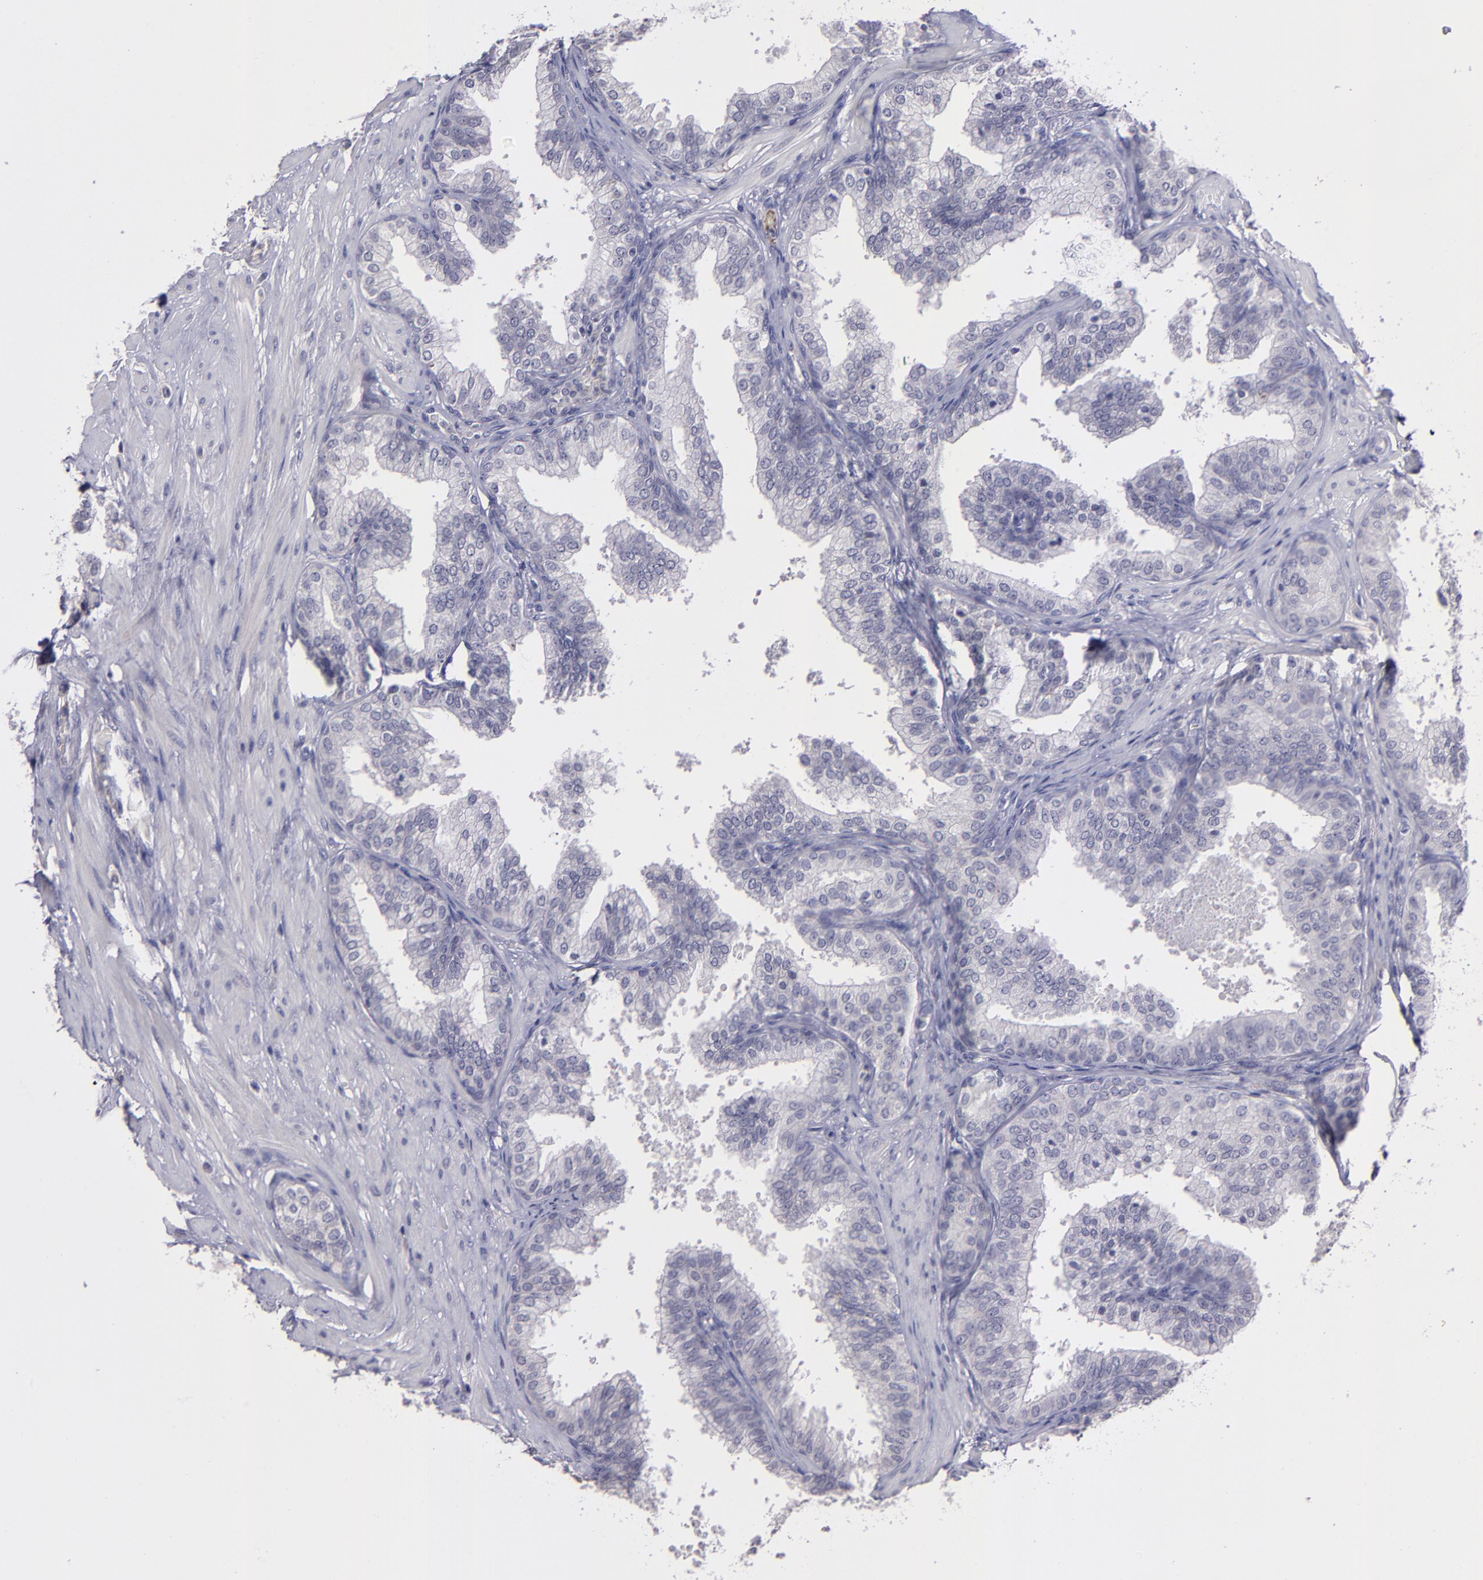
{"staining": {"intensity": "negative", "quantity": "none", "location": "none"}, "tissue": "prostate", "cell_type": "Glandular cells", "image_type": "normal", "snomed": [{"axis": "morphology", "description": "Normal tissue, NOS"}, {"axis": "topography", "description": "Prostate"}], "caption": "Glandular cells are negative for protein expression in benign human prostate.", "gene": "MASP1", "patient": {"sex": "male", "age": 60}}